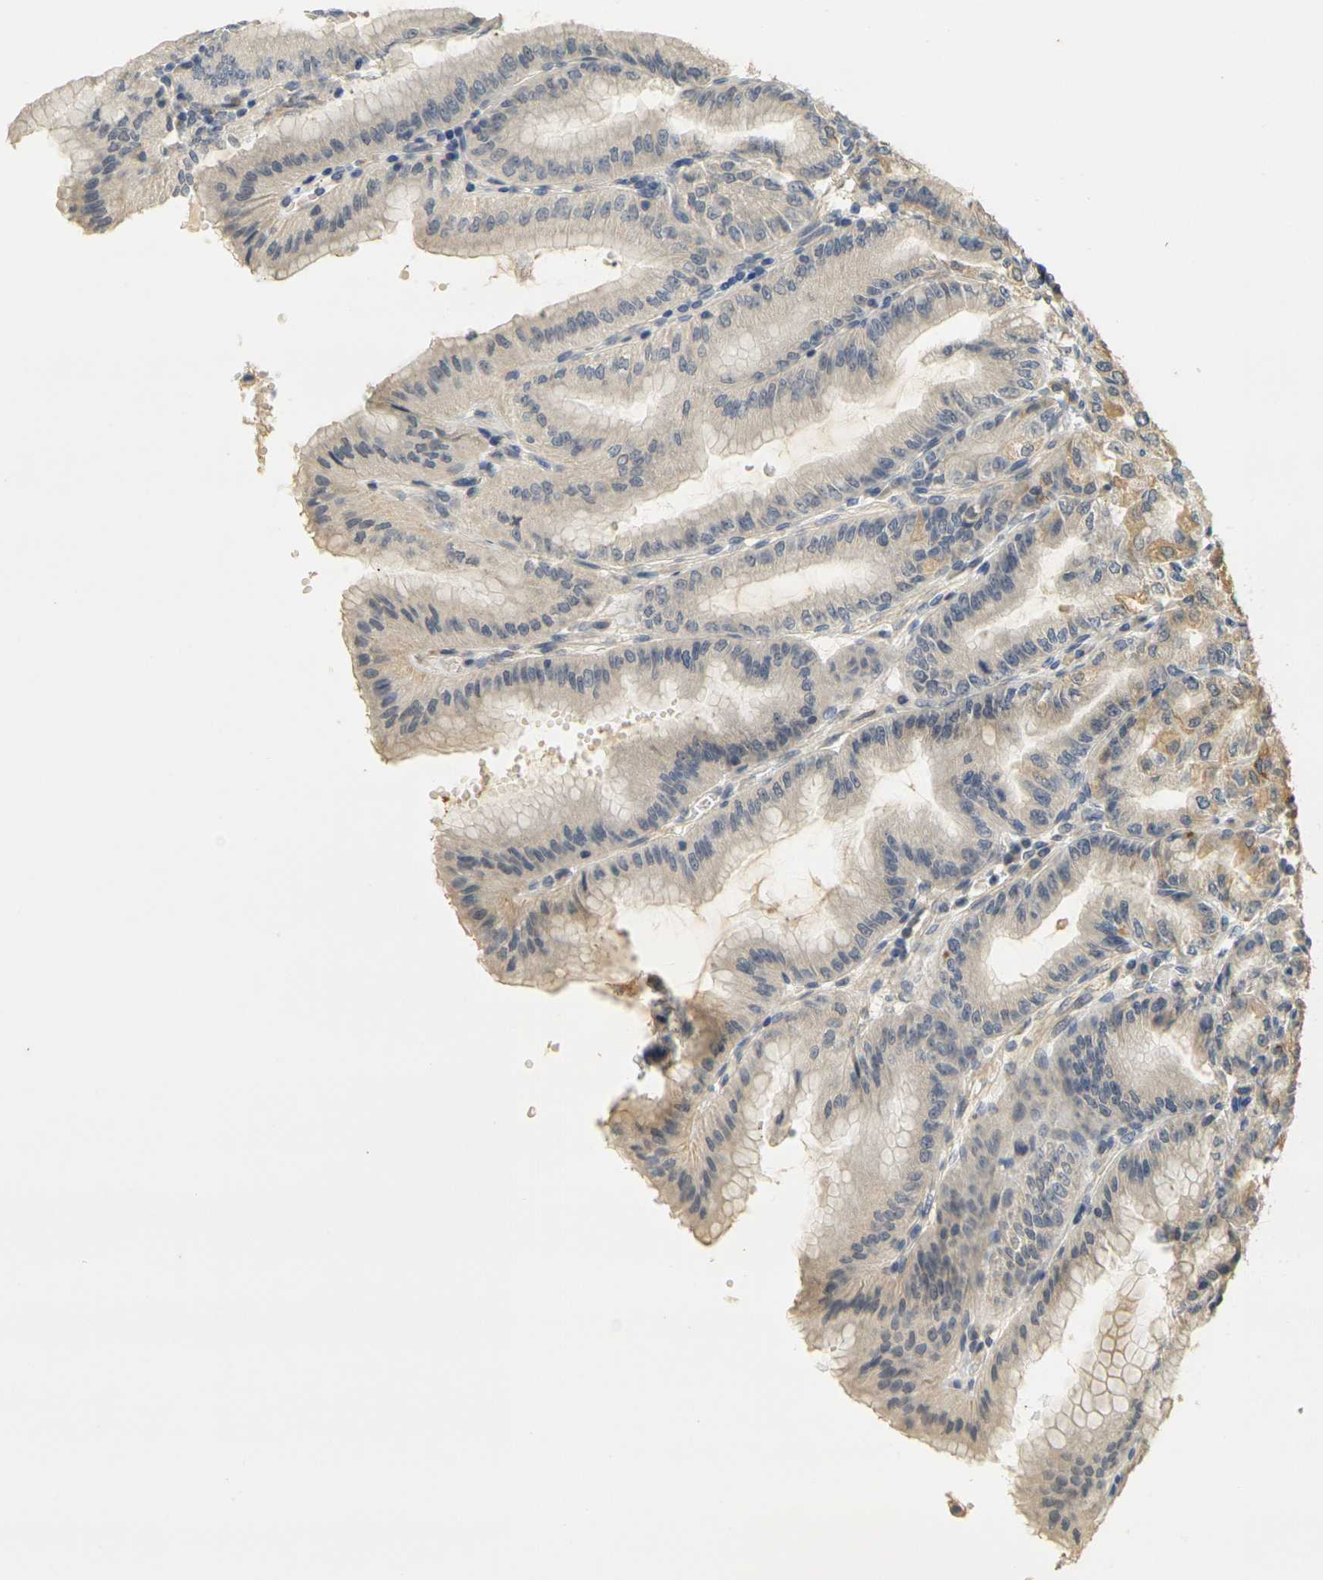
{"staining": {"intensity": "moderate", "quantity": ">75%", "location": "cytoplasmic/membranous"}, "tissue": "stomach", "cell_type": "Glandular cells", "image_type": "normal", "snomed": [{"axis": "morphology", "description": "Normal tissue, NOS"}, {"axis": "topography", "description": "Stomach, lower"}], "caption": "IHC (DAB (3,3'-diaminobenzidine)) staining of unremarkable stomach demonstrates moderate cytoplasmic/membranous protein positivity in about >75% of glandular cells. (brown staining indicates protein expression, while blue staining denotes nuclei).", "gene": "GDAP1", "patient": {"sex": "male", "age": 71}}